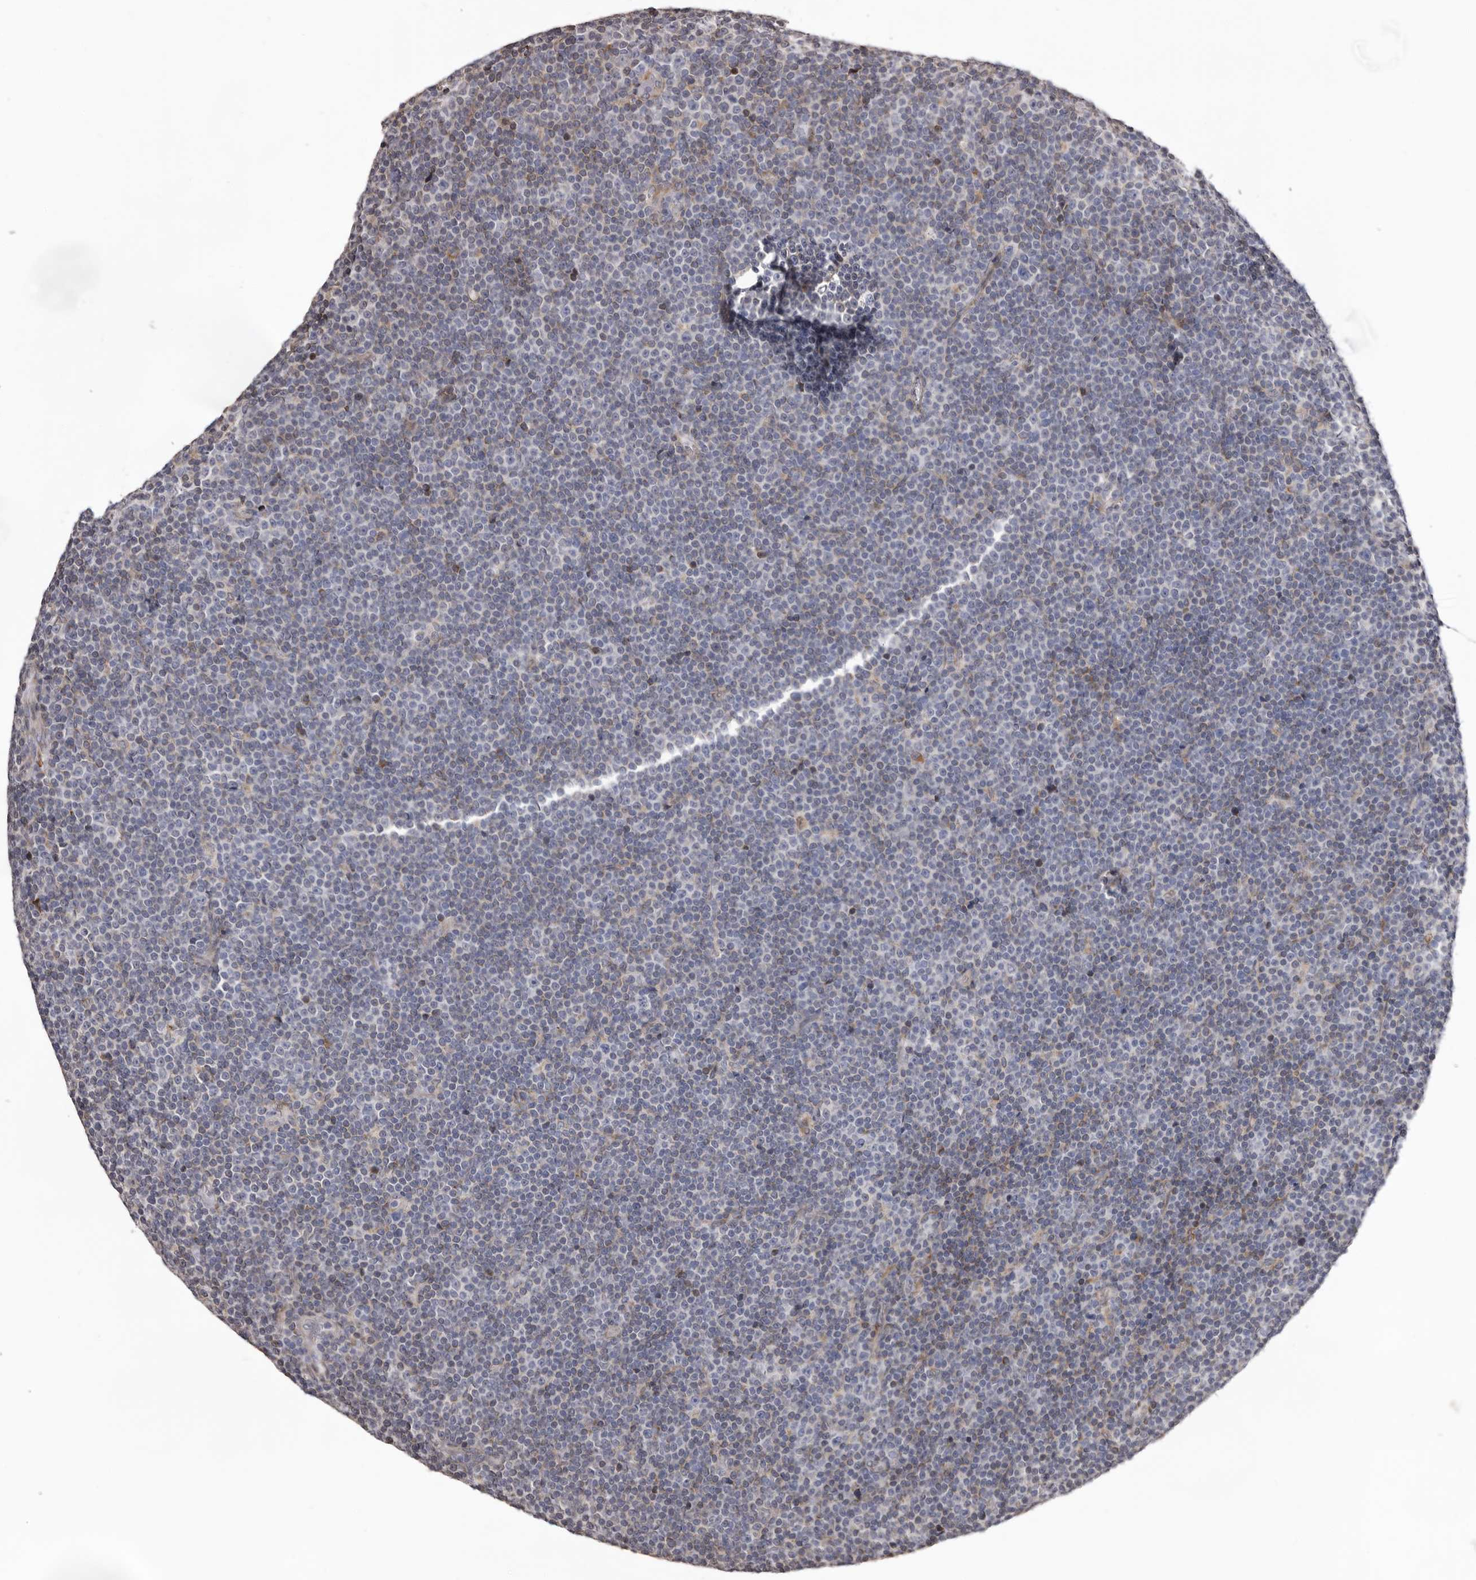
{"staining": {"intensity": "negative", "quantity": "none", "location": "none"}, "tissue": "lymphoma", "cell_type": "Tumor cells", "image_type": "cancer", "snomed": [{"axis": "morphology", "description": "Malignant lymphoma, non-Hodgkin's type, Low grade"}, {"axis": "topography", "description": "Lymph node"}], "caption": "High magnification brightfield microscopy of lymphoma stained with DAB (3,3'-diaminobenzidine) (brown) and counterstained with hematoxylin (blue): tumor cells show no significant expression.", "gene": "PIGX", "patient": {"sex": "female", "age": 67}}